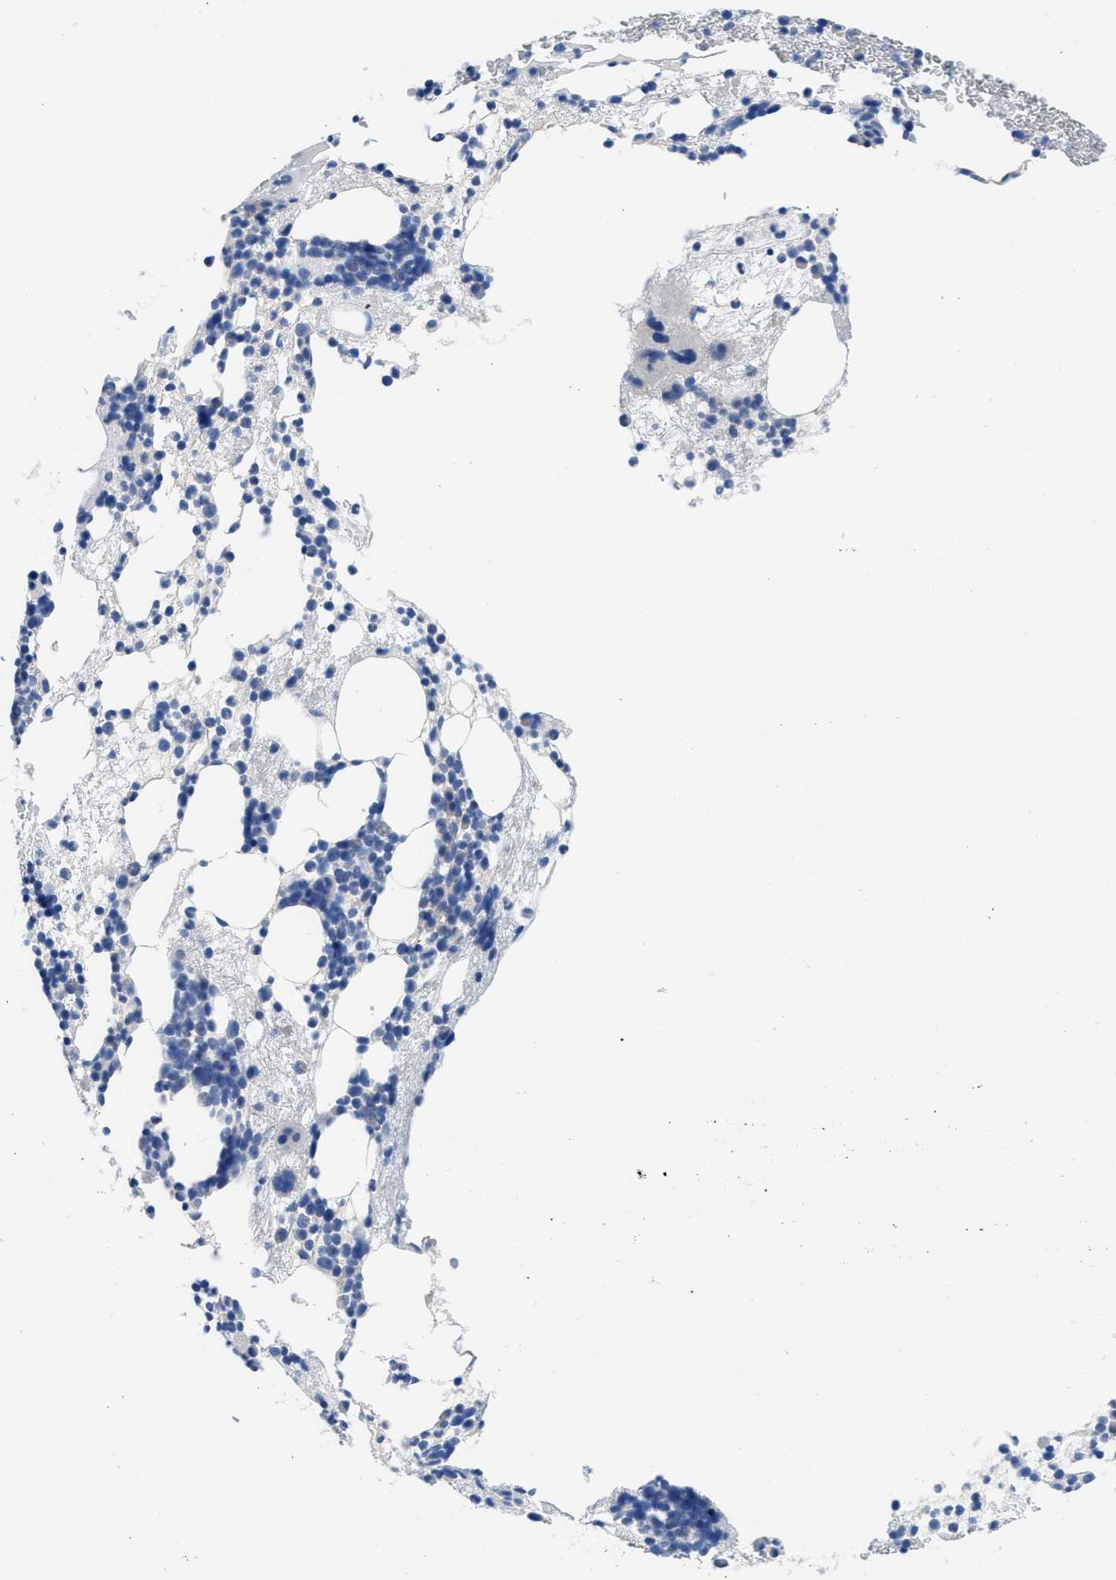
{"staining": {"intensity": "negative", "quantity": "none", "location": "none"}, "tissue": "bone marrow", "cell_type": "Hematopoietic cells", "image_type": "normal", "snomed": [{"axis": "morphology", "description": "Normal tissue, NOS"}, {"axis": "morphology", "description": "Inflammation, NOS"}, {"axis": "topography", "description": "Bone marrow"}], "caption": "Immunohistochemistry (IHC) of normal bone marrow displays no expression in hematopoietic cells.", "gene": "CA9", "patient": {"sex": "female", "age": 76}}